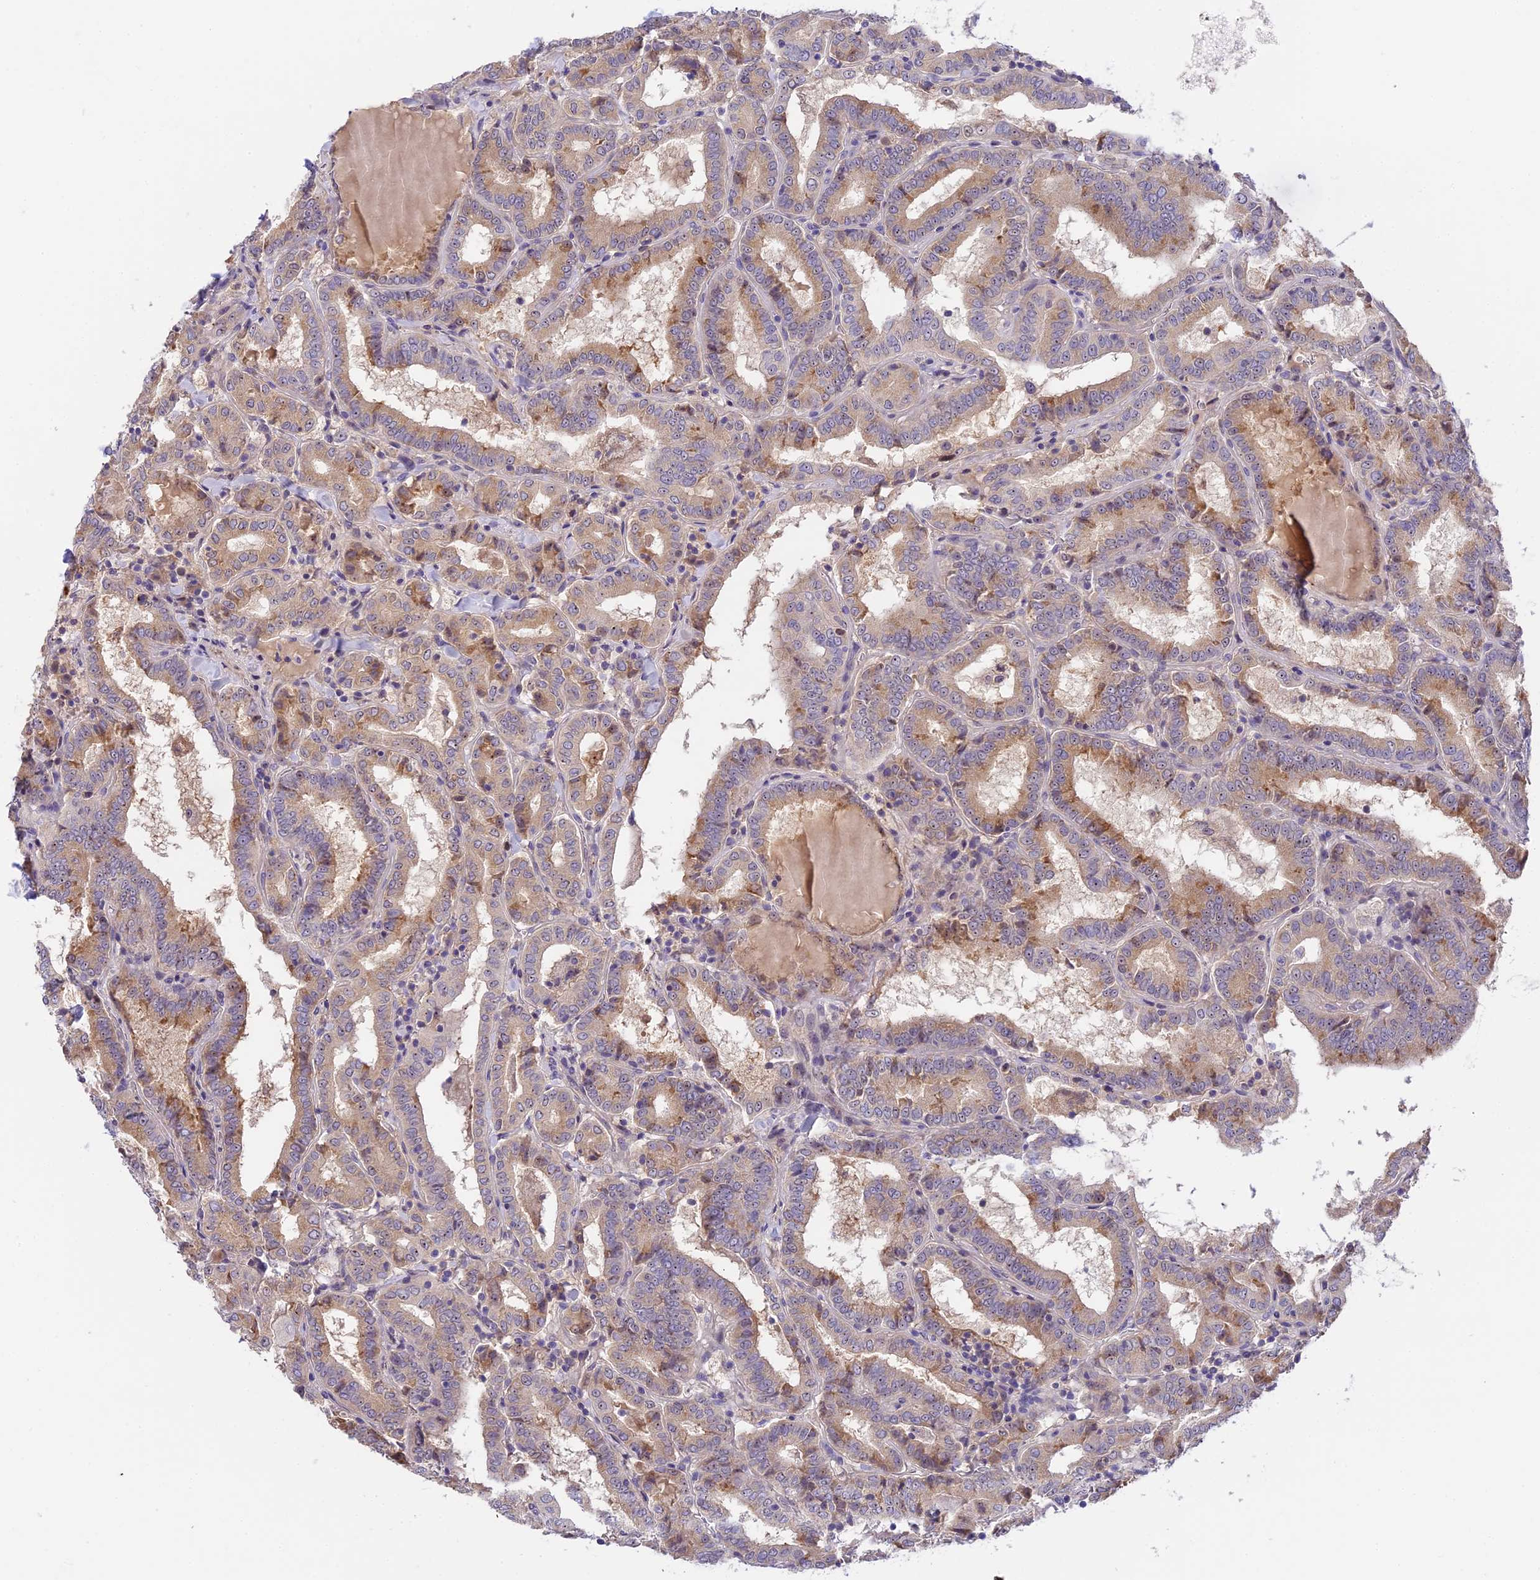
{"staining": {"intensity": "moderate", "quantity": "<25%", "location": "cytoplasmic/membranous"}, "tissue": "thyroid cancer", "cell_type": "Tumor cells", "image_type": "cancer", "snomed": [{"axis": "morphology", "description": "Papillary adenocarcinoma, NOS"}, {"axis": "topography", "description": "Thyroid gland"}], "caption": "The photomicrograph reveals a brown stain indicating the presence of a protein in the cytoplasmic/membranous of tumor cells in thyroid cancer (papillary adenocarcinoma).", "gene": "RAD51", "patient": {"sex": "female", "age": 72}}